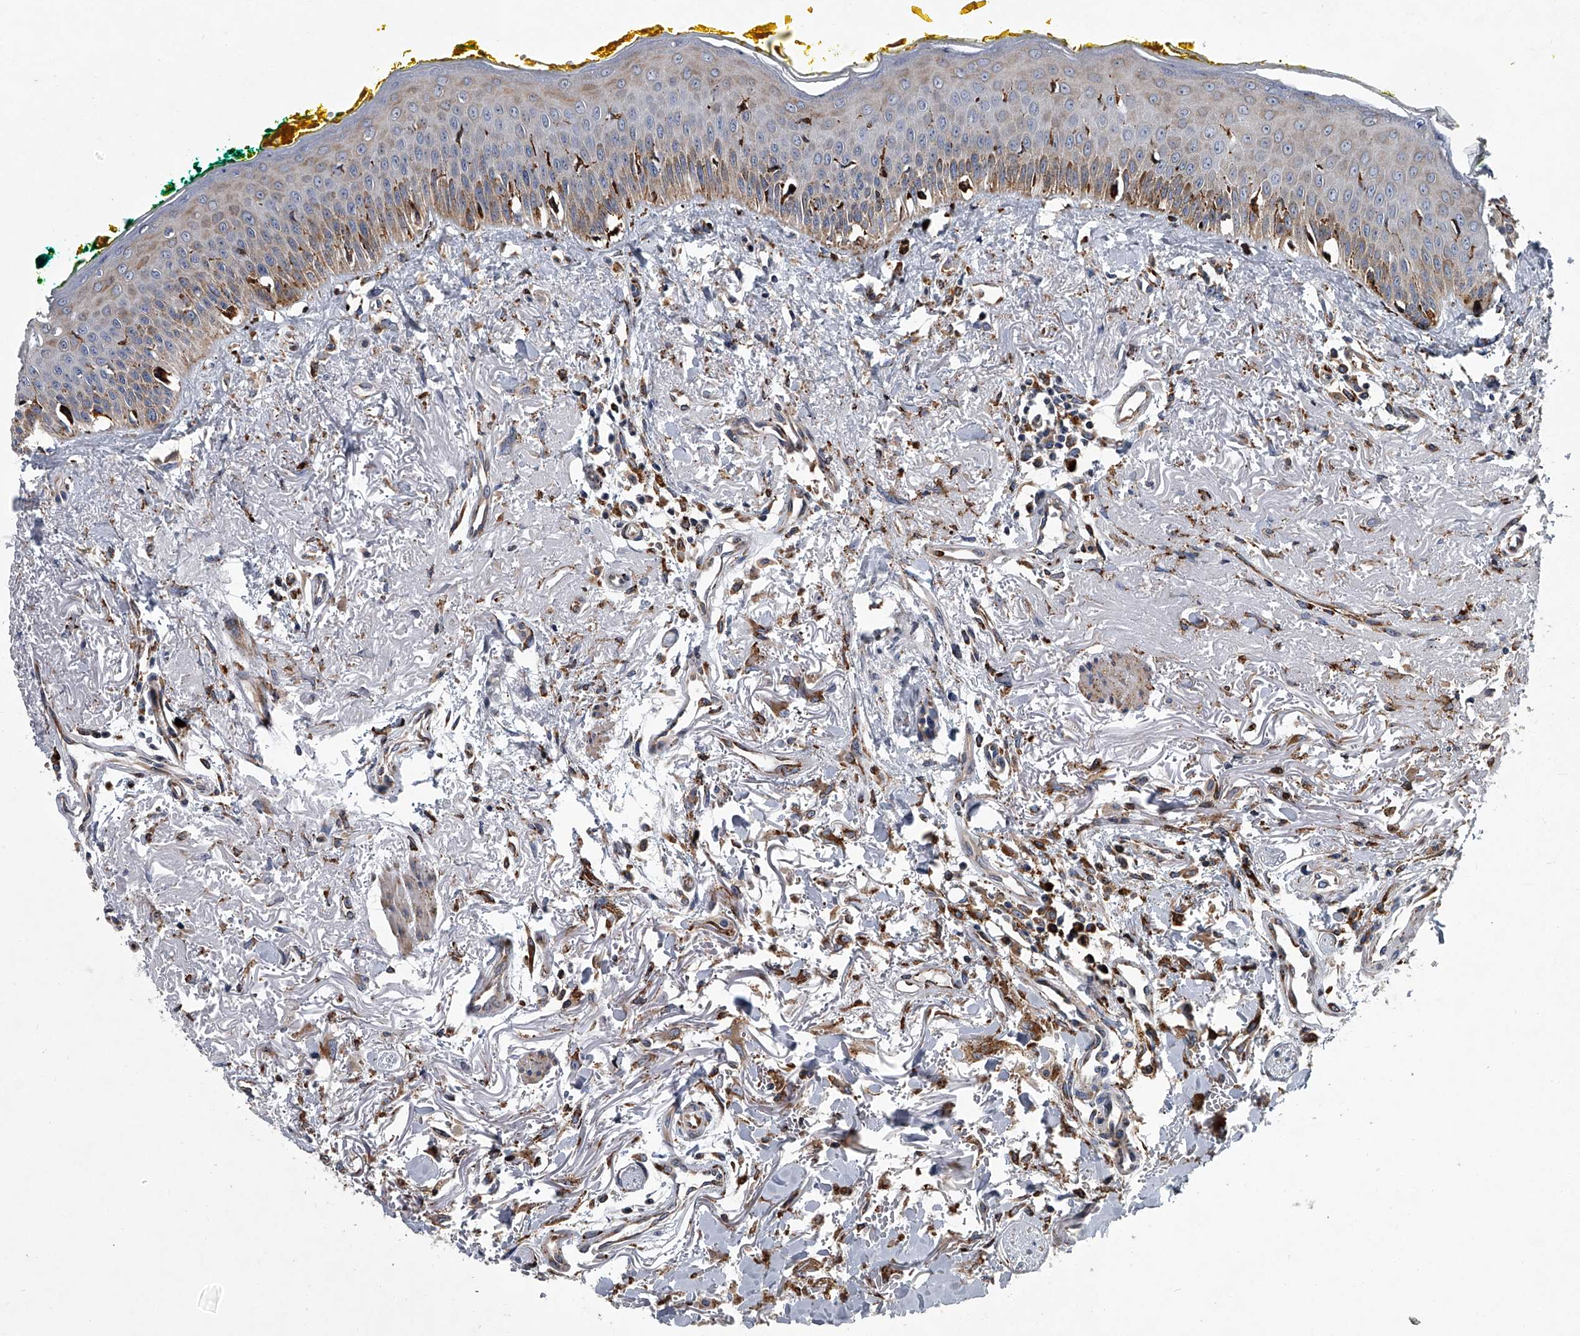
{"staining": {"intensity": "moderate", "quantity": "25%-75%", "location": "cytoplasmic/membranous"}, "tissue": "oral mucosa", "cell_type": "Squamous epithelial cells", "image_type": "normal", "snomed": [{"axis": "morphology", "description": "Normal tissue, NOS"}, {"axis": "topography", "description": "Oral tissue"}], "caption": "Immunohistochemistry of unremarkable human oral mucosa demonstrates medium levels of moderate cytoplasmic/membranous positivity in approximately 25%-75% of squamous epithelial cells.", "gene": "TMEM63C", "patient": {"sex": "female", "age": 70}}